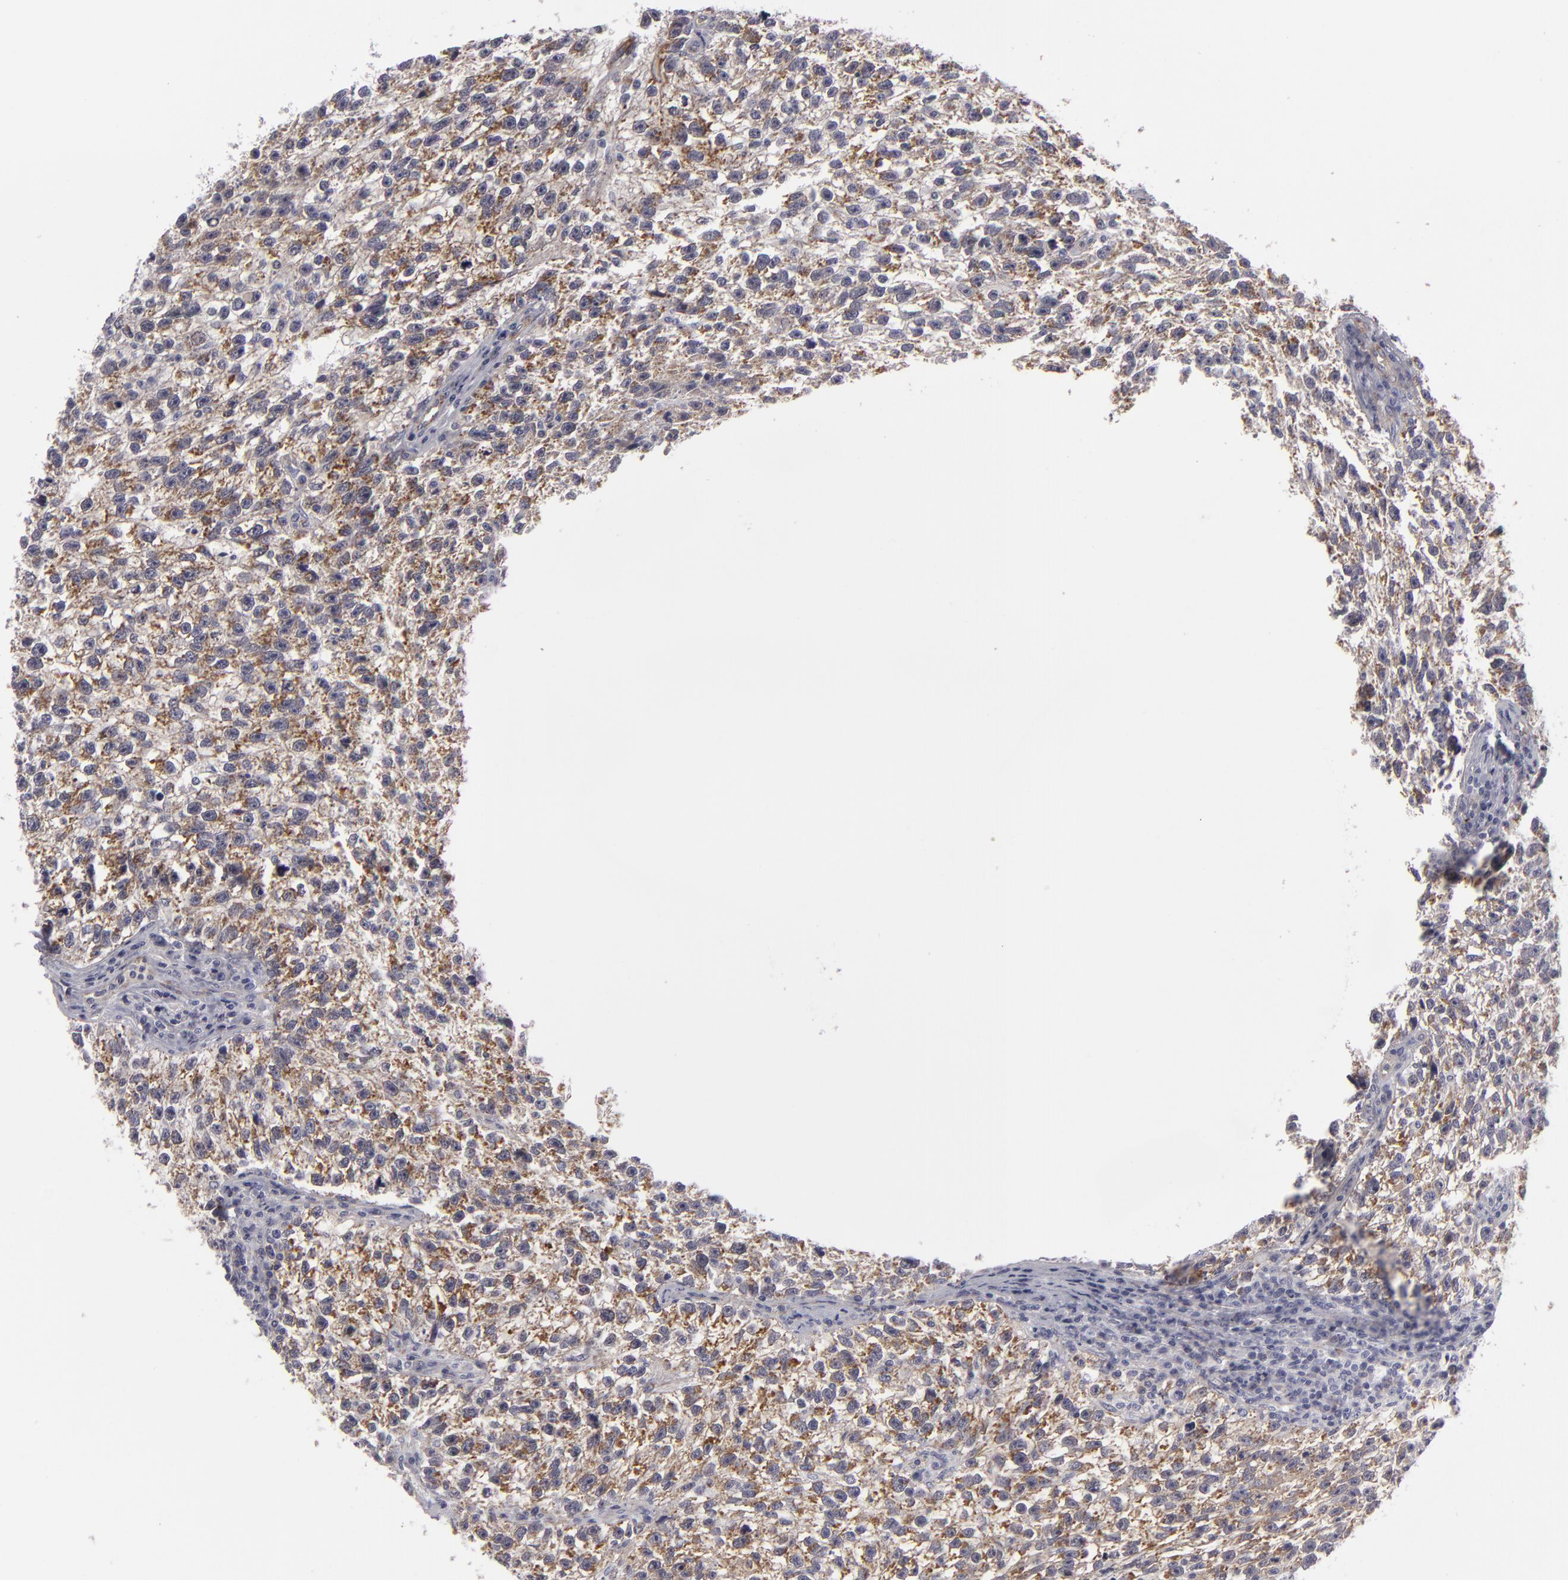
{"staining": {"intensity": "moderate", "quantity": "25%-75%", "location": "cytoplasmic/membranous"}, "tissue": "testis cancer", "cell_type": "Tumor cells", "image_type": "cancer", "snomed": [{"axis": "morphology", "description": "Seminoma, NOS"}, {"axis": "topography", "description": "Testis"}], "caption": "Testis cancer stained with a protein marker reveals moderate staining in tumor cells.", "gene": "ALCAM", "patient": {"sex": "male", "age": 38}}